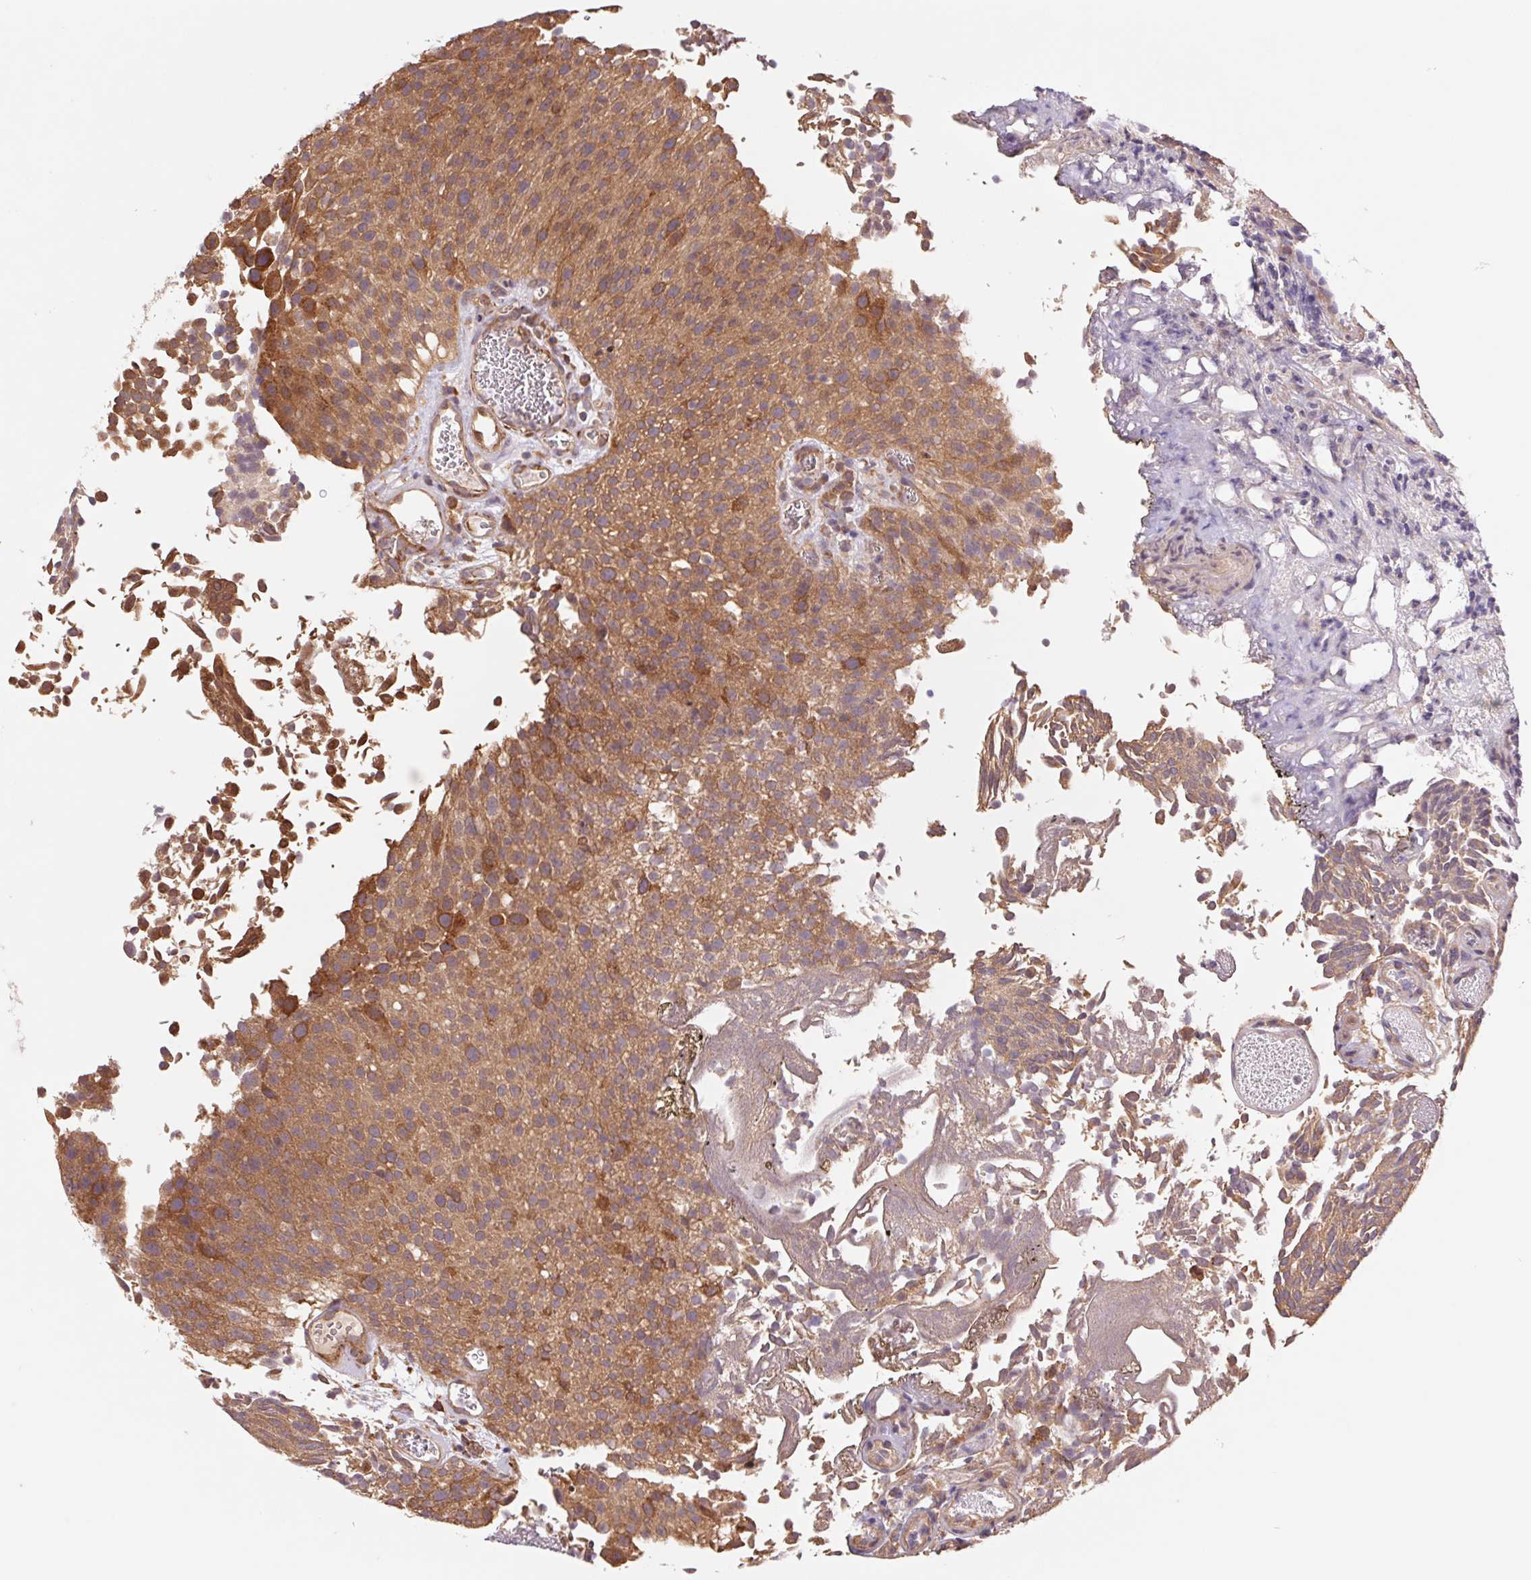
{"staining": {"intensity": "moderate", "quantity": ">75%", "location": "cytoplasmic/membranous"}, "tissue": "urothelial cancer", "cell_type": "Tumor cells", "image_type": "cancer", "snomed": [{"axis": "morphology", "description": "Urothelial carcinoma, Low grade"}, {"axis": "topography", "description": "Urinary bladder"}], "caption": "Protein staining of low-grade urothelial carcinoma tissue displays moderate cytoplasmic/membranous expression in approximately >75% of tumor cells.", "gene": "RRM1", "patient": {"sex": "female", "age": 79}}